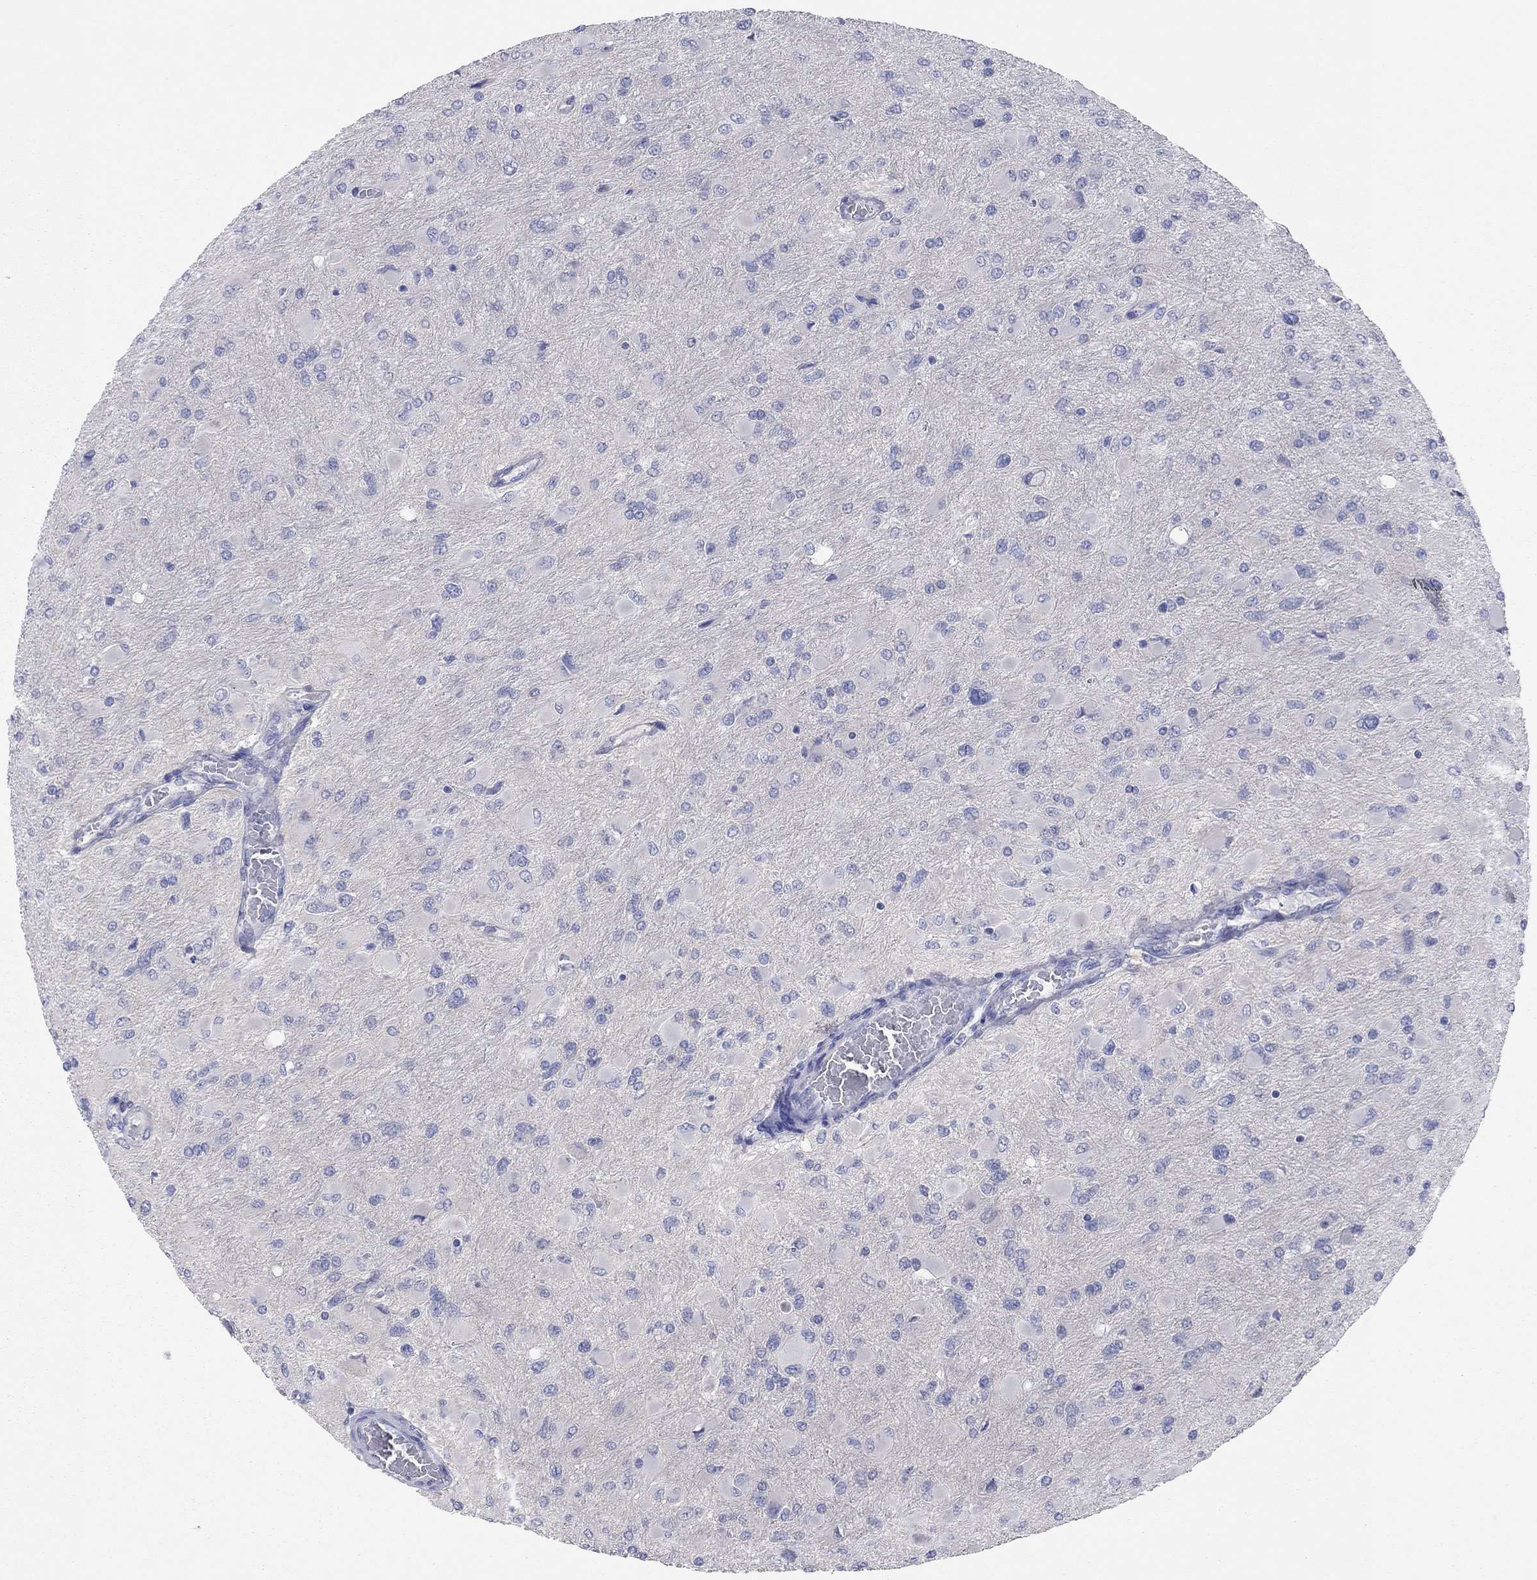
{"staining": {"intensity": "negative", "quantity": "none", "location": "none"}, "tissue": "glioma", "cell_type": "Tumor cells", "image_type": "cancer", "snomed": [{"axis": "morphology", "description": "Glioma, malignant, High grade"}, {"axis": "topography", "description": "Cerebral cortex"}], "caption": "Malignant high-grade glioma stained for a protein using immunohistochemistry shows no expression tumor cells.", "gene": "KCNB1", "patient": {"sex": "female", "age": 36}}